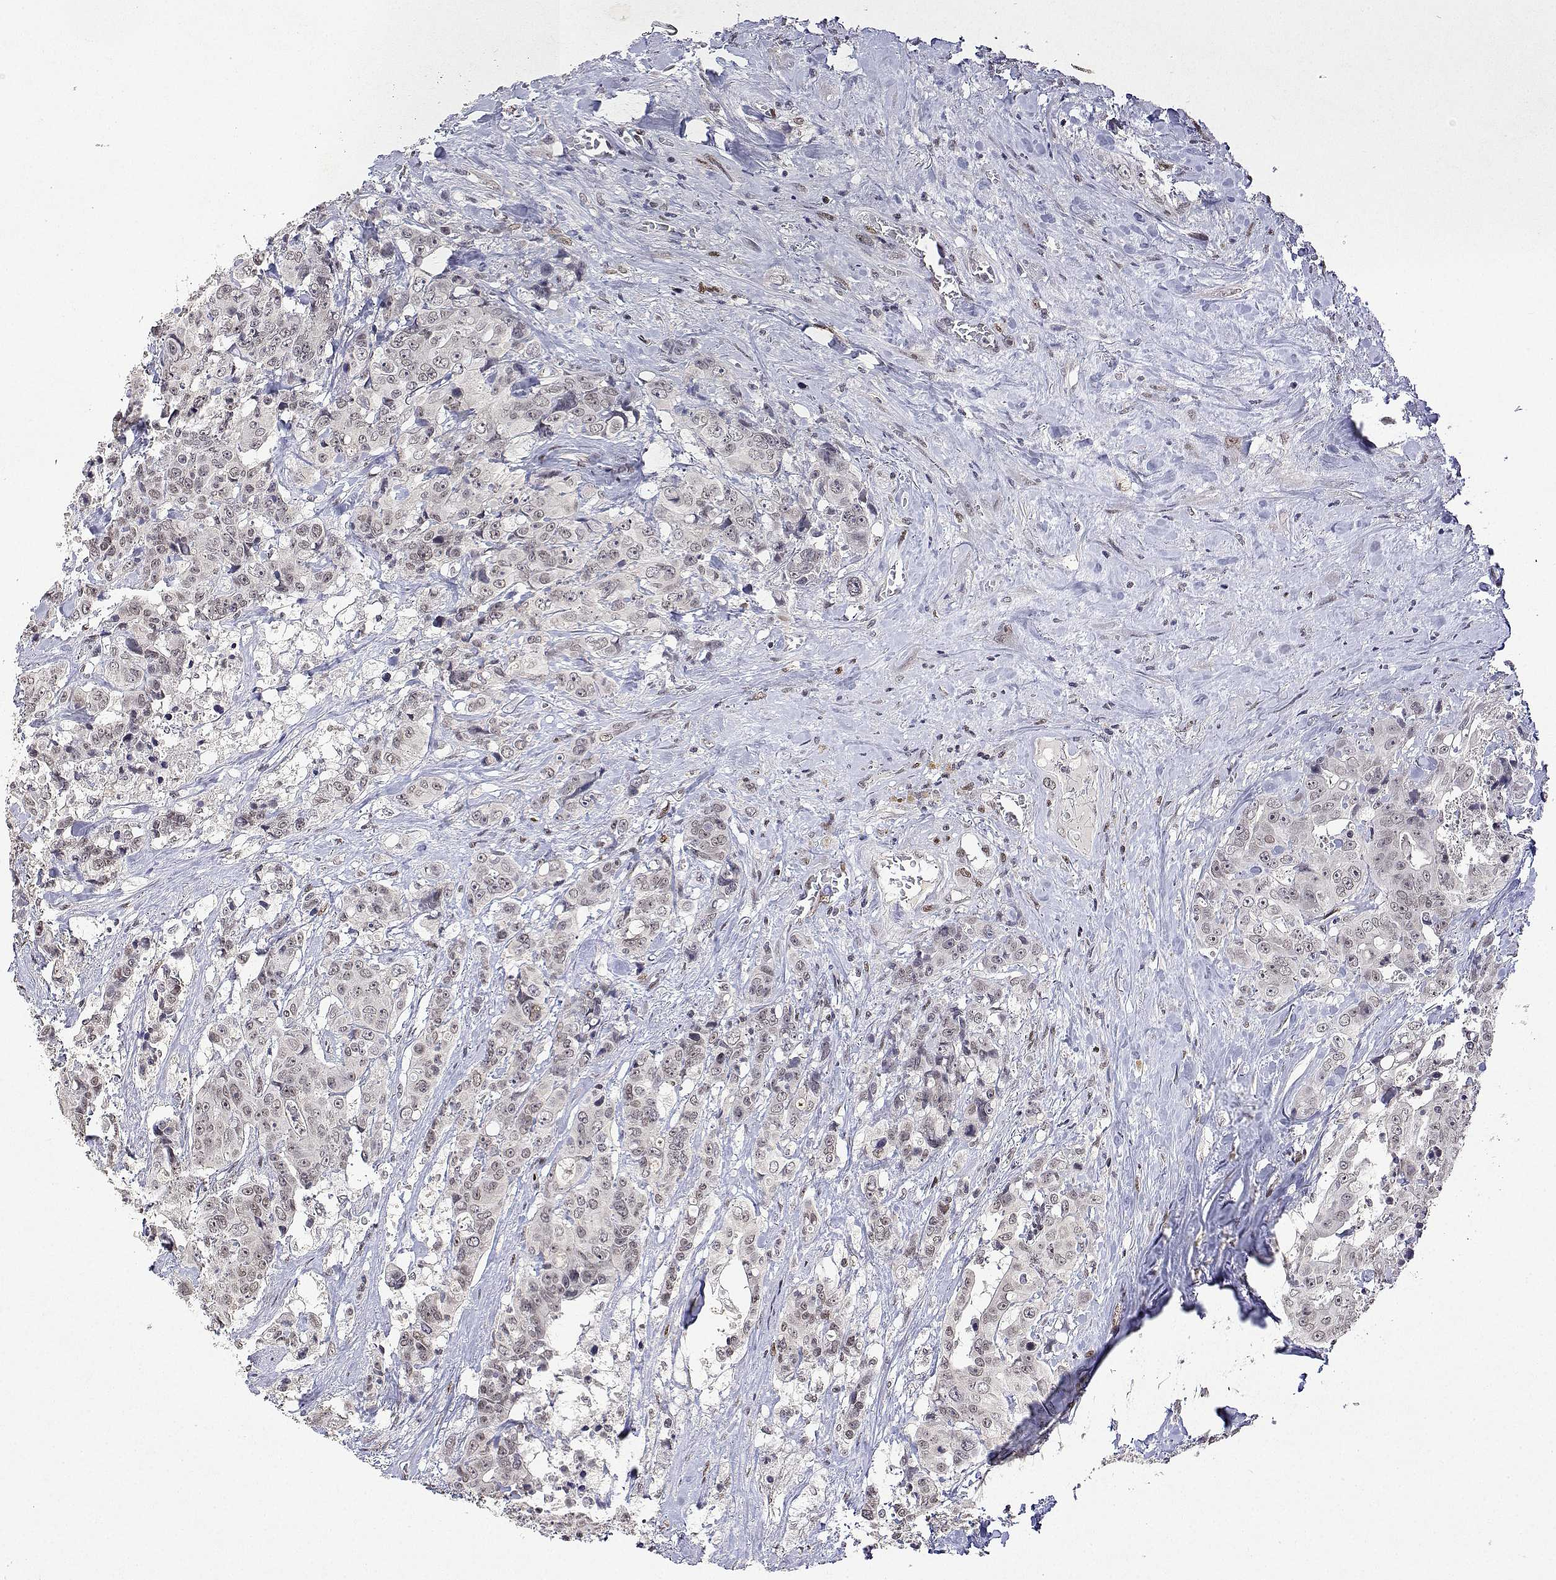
{"staining": {"intensity": "weak", "quantity": "<25%", "location": "nuclear"}, "tissue": "colorectal cancer", "cell_type": "Tumor cells", "image_type": "cancer", "snomed": [{"axis": "morphology", "description": "Adenocarcinoma, NOS"}, {"axis": "topography", "description": "Rectum"}], "caption": "DAB (3,3'-diaminobenzidine) immunohistochemical staining of colorectal cancer (adenocarcinoma) exhibits no significant expression in tumor cells.", "gene": "XPC", "patient": {"sex": "female", "age": 62}}